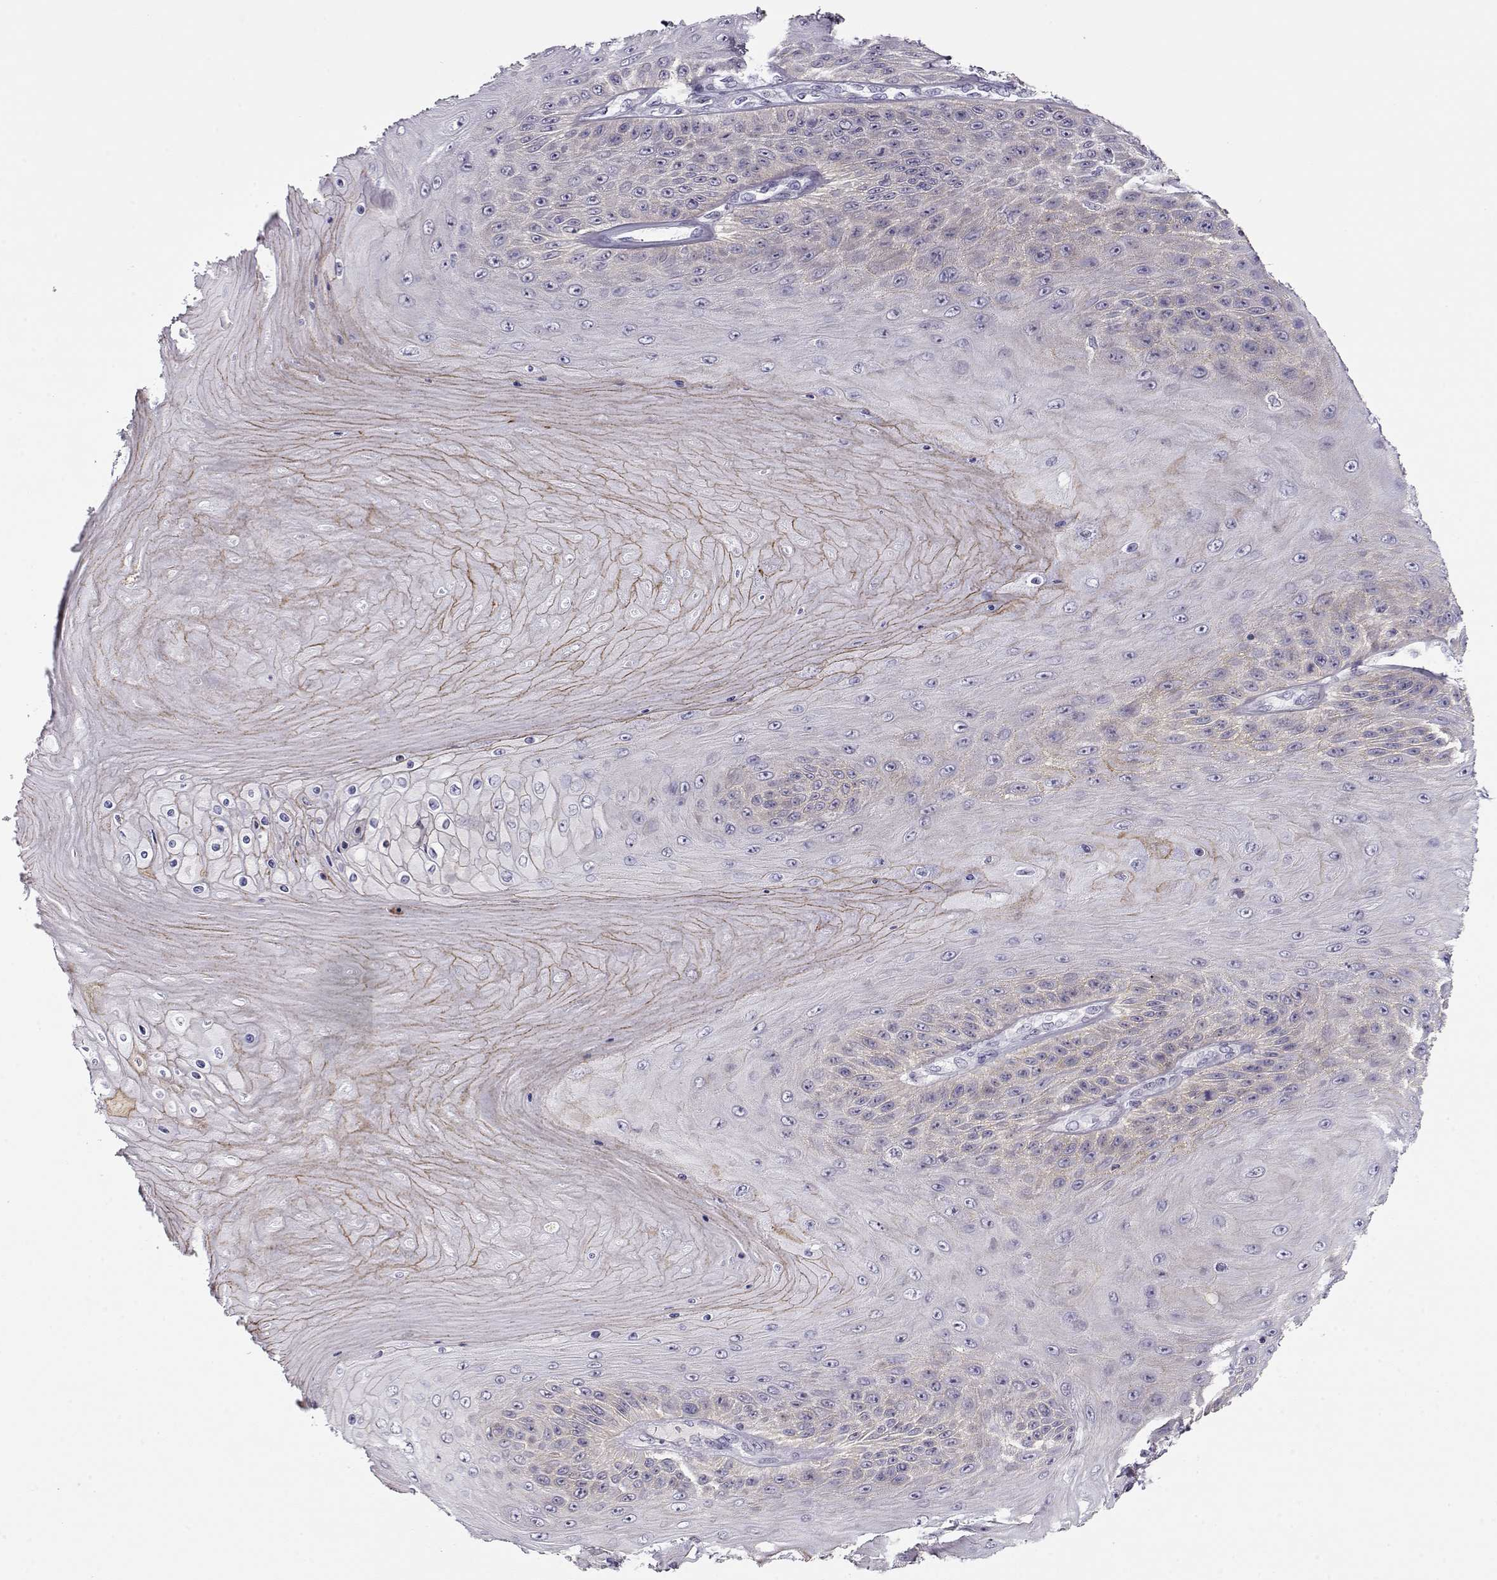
{"staining": {"intensity": "weak", "quantity": "25%-75%", "location": "cytoplasmic/membranous"}, "tissue": "skin cancer", "cell_type": "Tumor cells", "image_type": "cancer", "snomed": [{"axis": "morphology", "description": "Squamous cell carcinoma, NOS"}, {"axis": "topography", "description": "Skin"}], "caption": "Immunohistochemistry (IHC) of skin cancer (squamous cell carcinoma) displays low levels of weak cytoplasmic/membranous staining in about 25%-75% of tumor cells.", "gene": "CRX", "patient": {"sex": "male", "age": 62}}